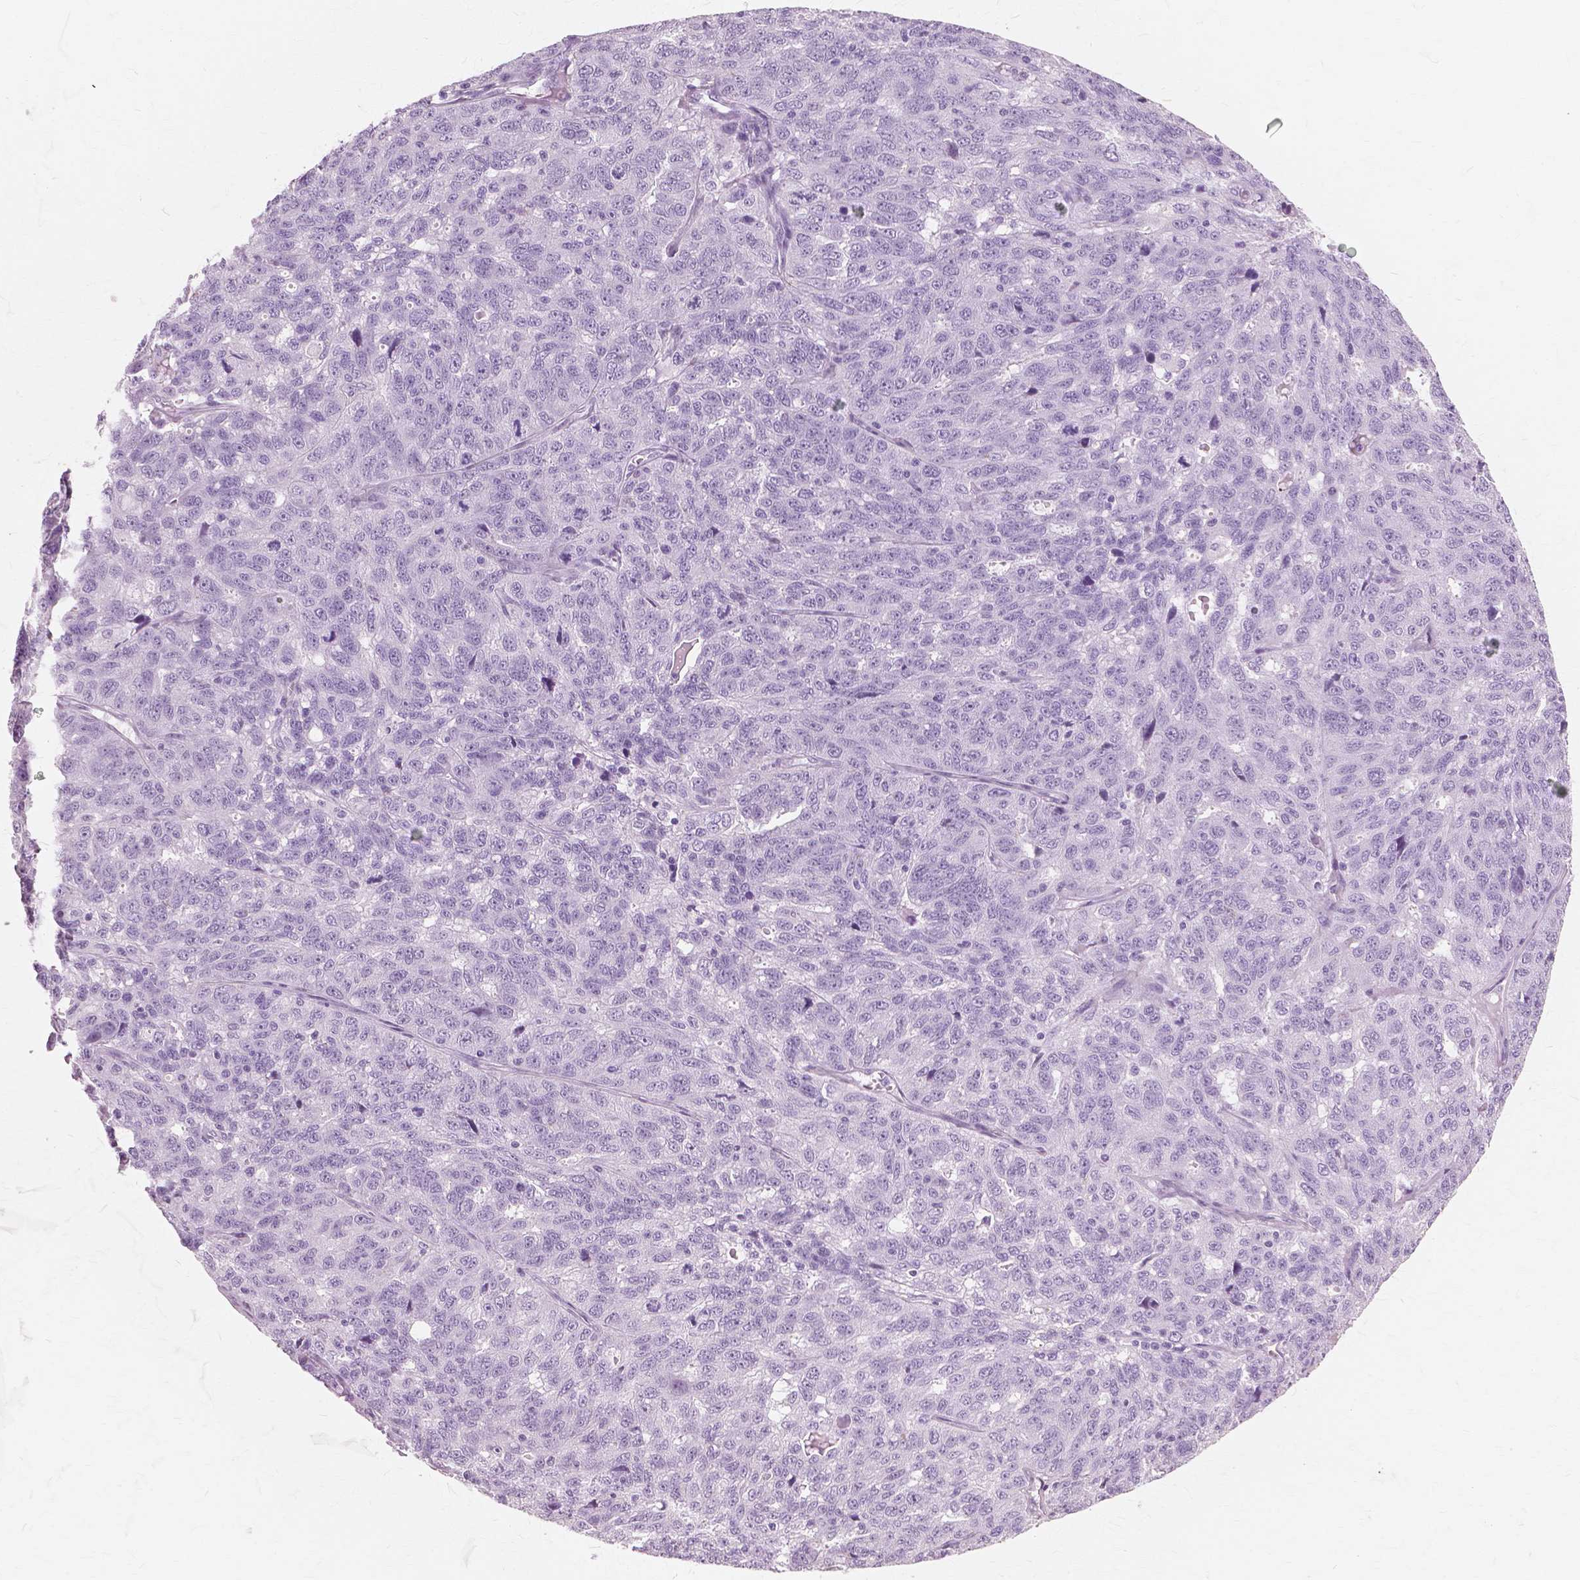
{"staining": {"intensity": "negative", "quantity": "none", "location": "none"}, "tissue": "ovarian cancer", "cell_type": "Tumor cells", "image_type": "cancer", "snomed": [{"axis": "morphology", "description": "Cystadenocarcinoma, serous, NOS"}, {"axis": "topography", "description": "Ovary"}], "caption": "There is no significant positivity in tumor cells of ovarian cancer (serous cystadenocarcinoma).", "gene": "SFTPD", "patient": {"sex": "female", "age": 71}}